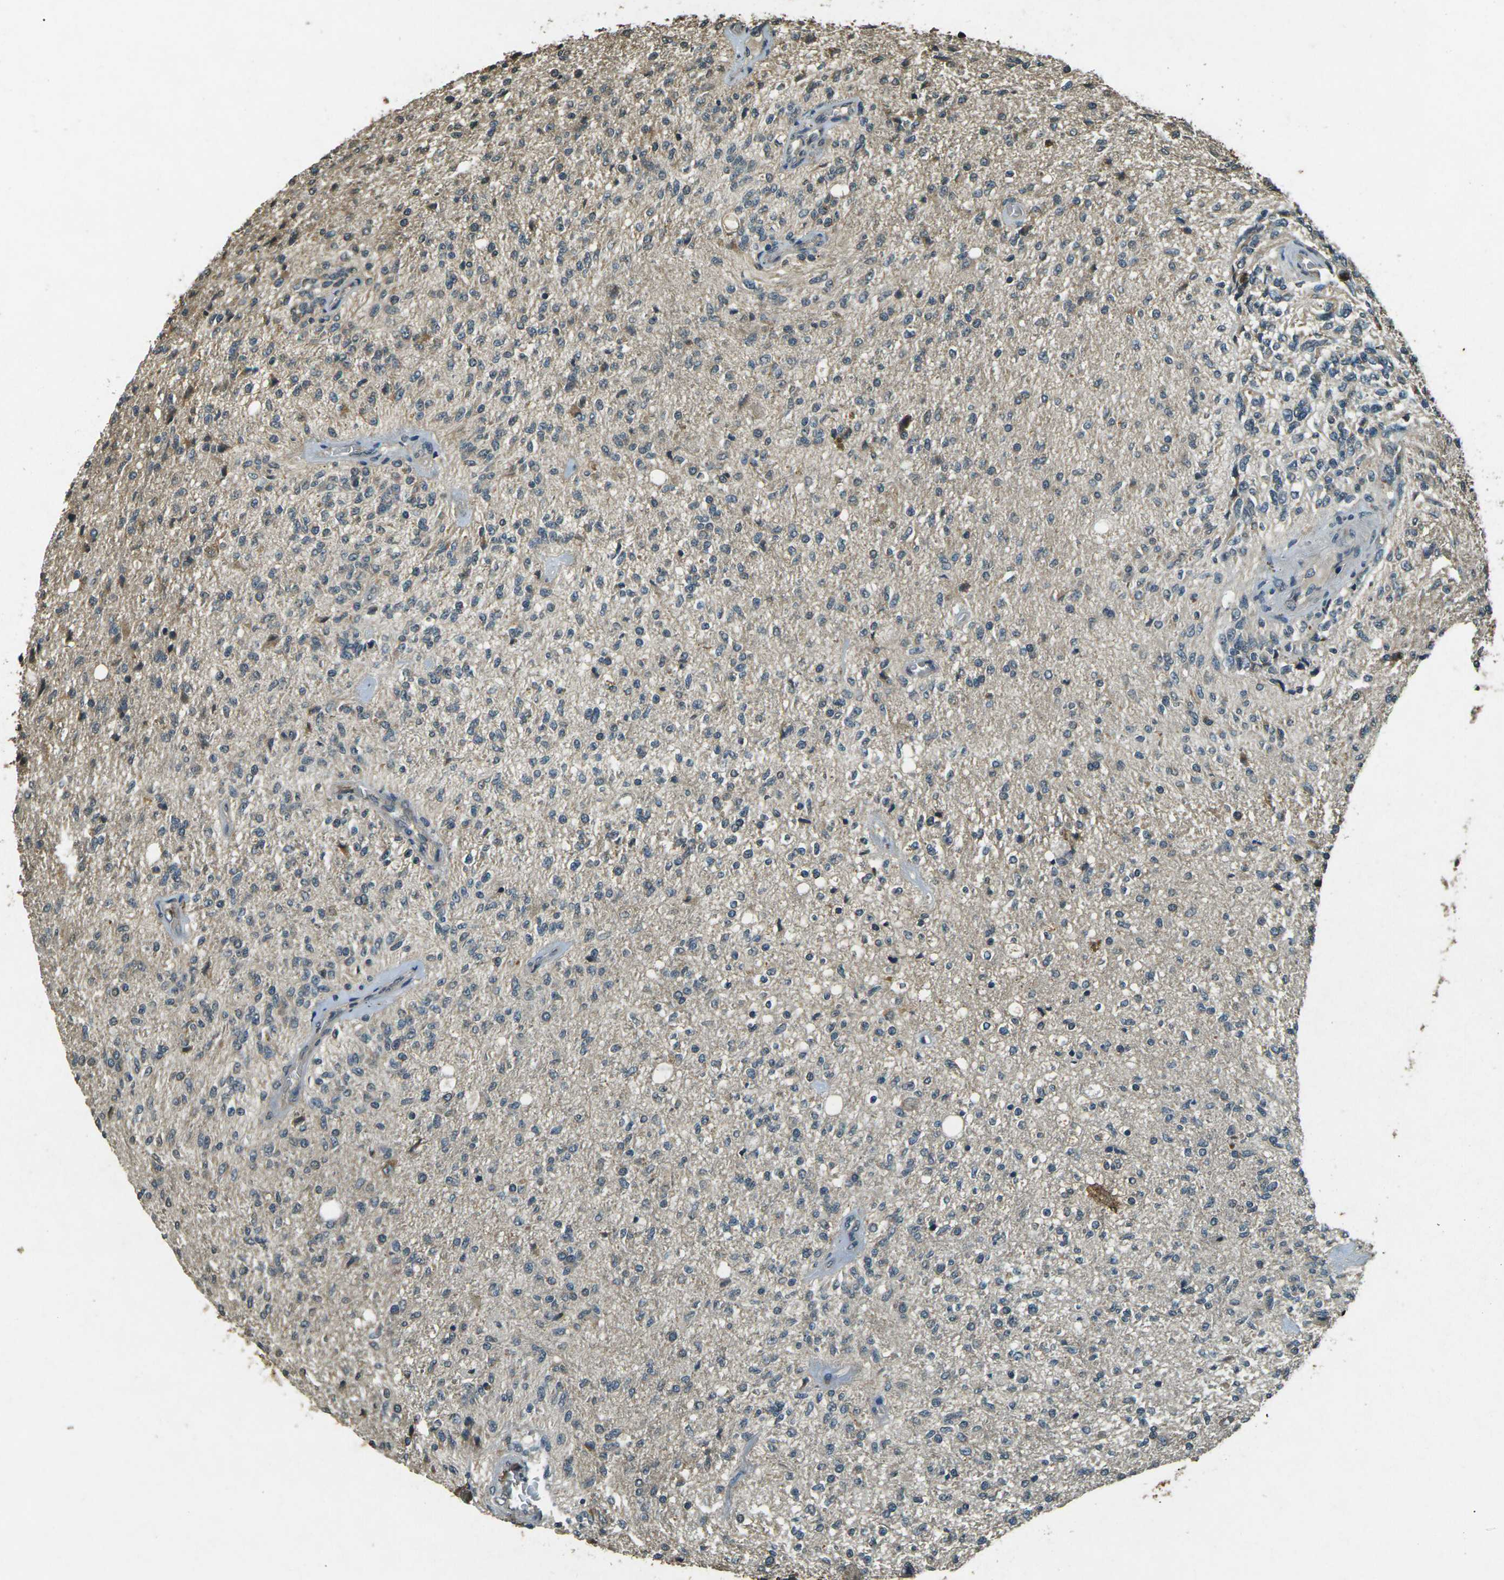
{"staining": {"intensity": "moderate", "quantity": "<25%", "location": "cytoplasmic/membranous"}, "tissue": "glioma", "cell_type": "Tumor cells", "image_type": "cancer", "snomed": [{"axis": "morphology", "description": "Normal tissue, NOS"}, {"axis": "morphology", "description": "Glioma, malignant, High grade"}, {"axis": "topography", "description": "Cerebral cortex"}], "caption": "Protein staining demonstrates moderate cytoplasmic/membranous staining in about <25% of tumor cells in high-grade glioma (malignant).", "gene": "PDE2A", "patient": {"sex": "male", "age": 77}}